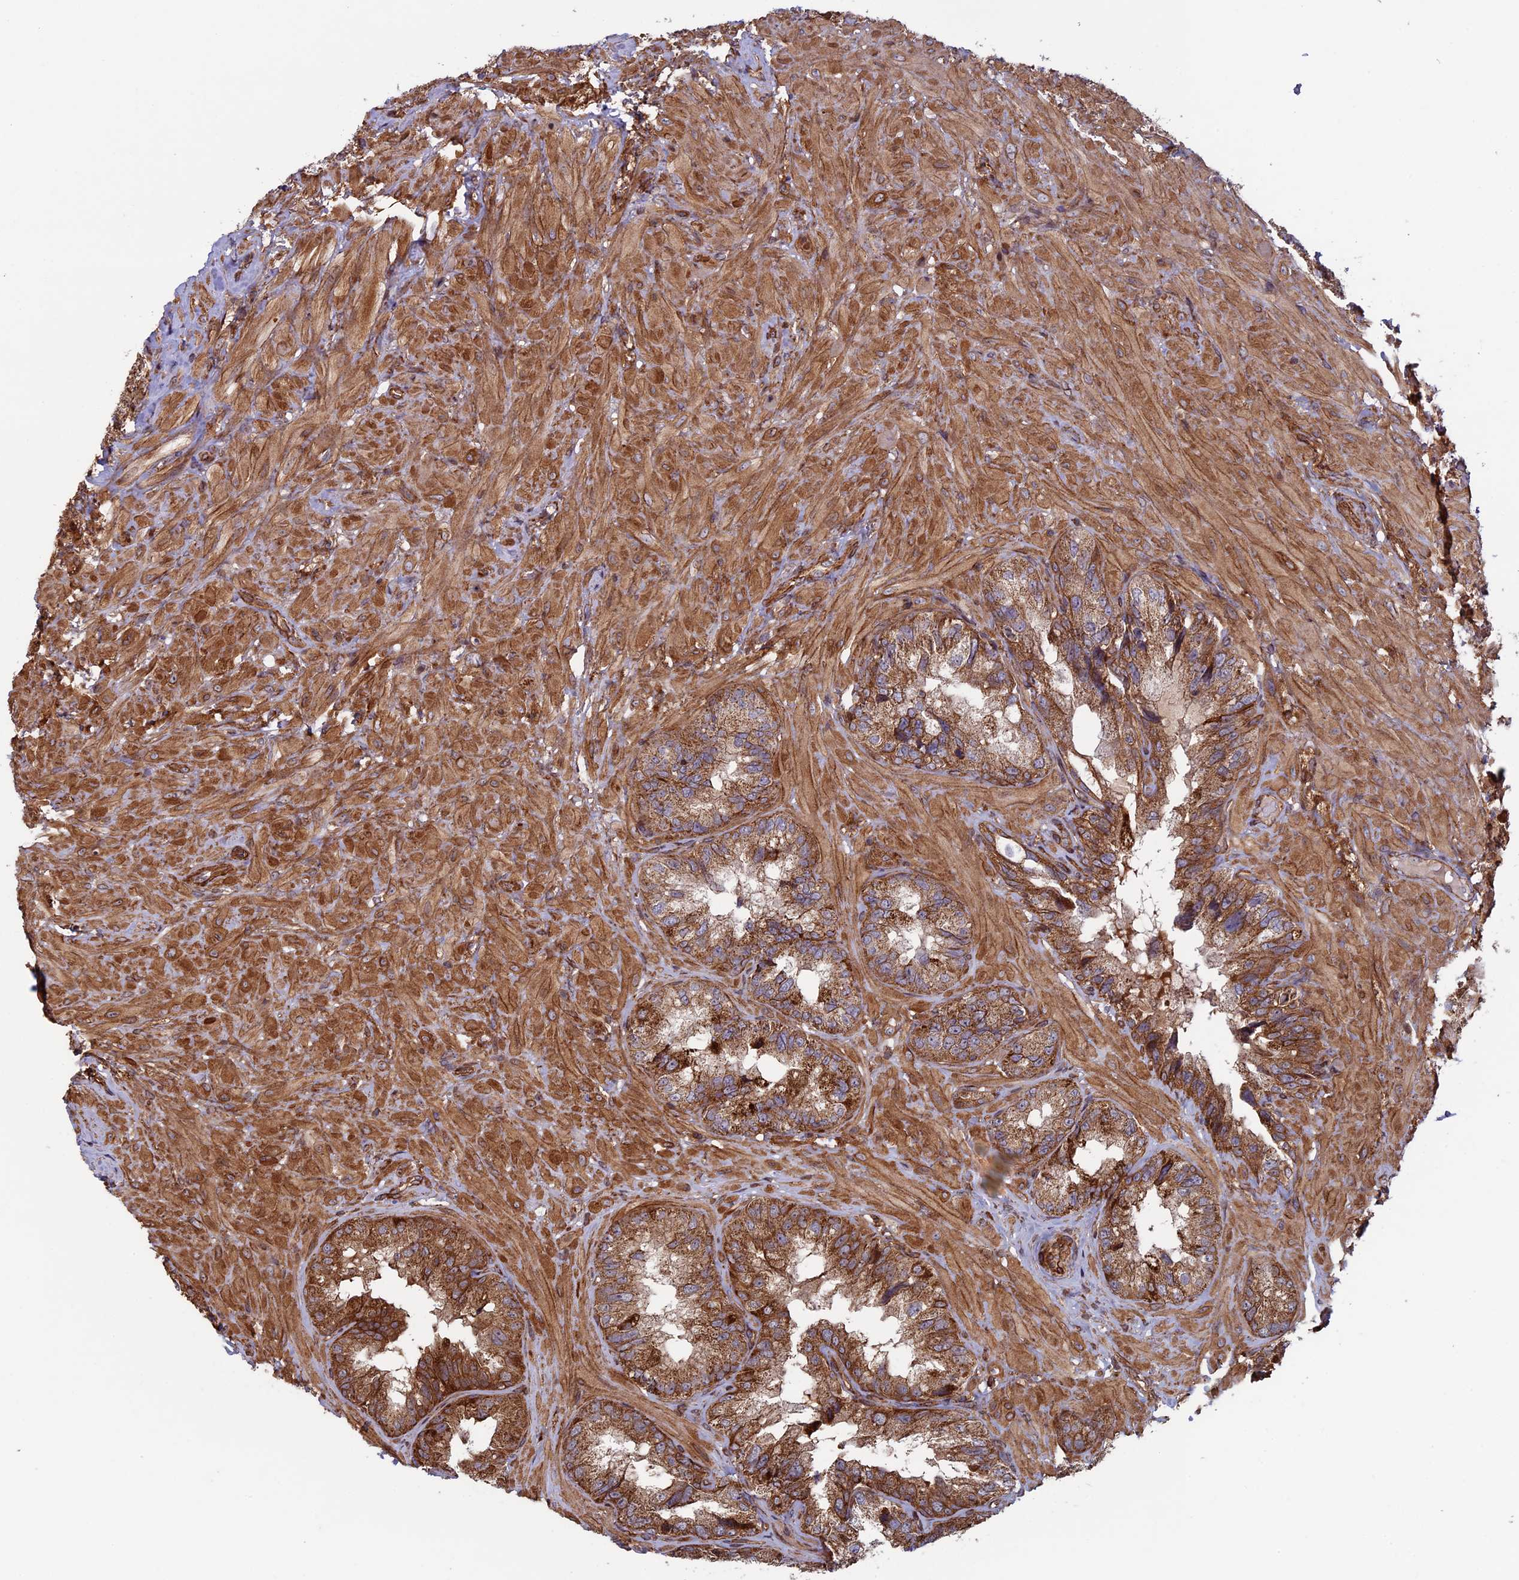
{"staining": {"intensity": "moderate", "quantity": ">75%", "location": "cytoplasmic/membranous"}, "tissue": "seminal vesicle", "cell_type": "Glandular cells", "image_type": "normal", "snomed": [{"axis": "morphology", "description": "Normal tissue, NOS"}, {"axis": "topography", "description": "Seminal veicle"}, {"axis": "topography", "description": "Peripheral nerve tissue"}], "caption": "Moderate cytoplasmic/membranous expression is appreciated in about >75% of glandular cells in benign seminal vesicle.", "gene": "CCDC8", "patient": {"sex": "male", "age": 67}}